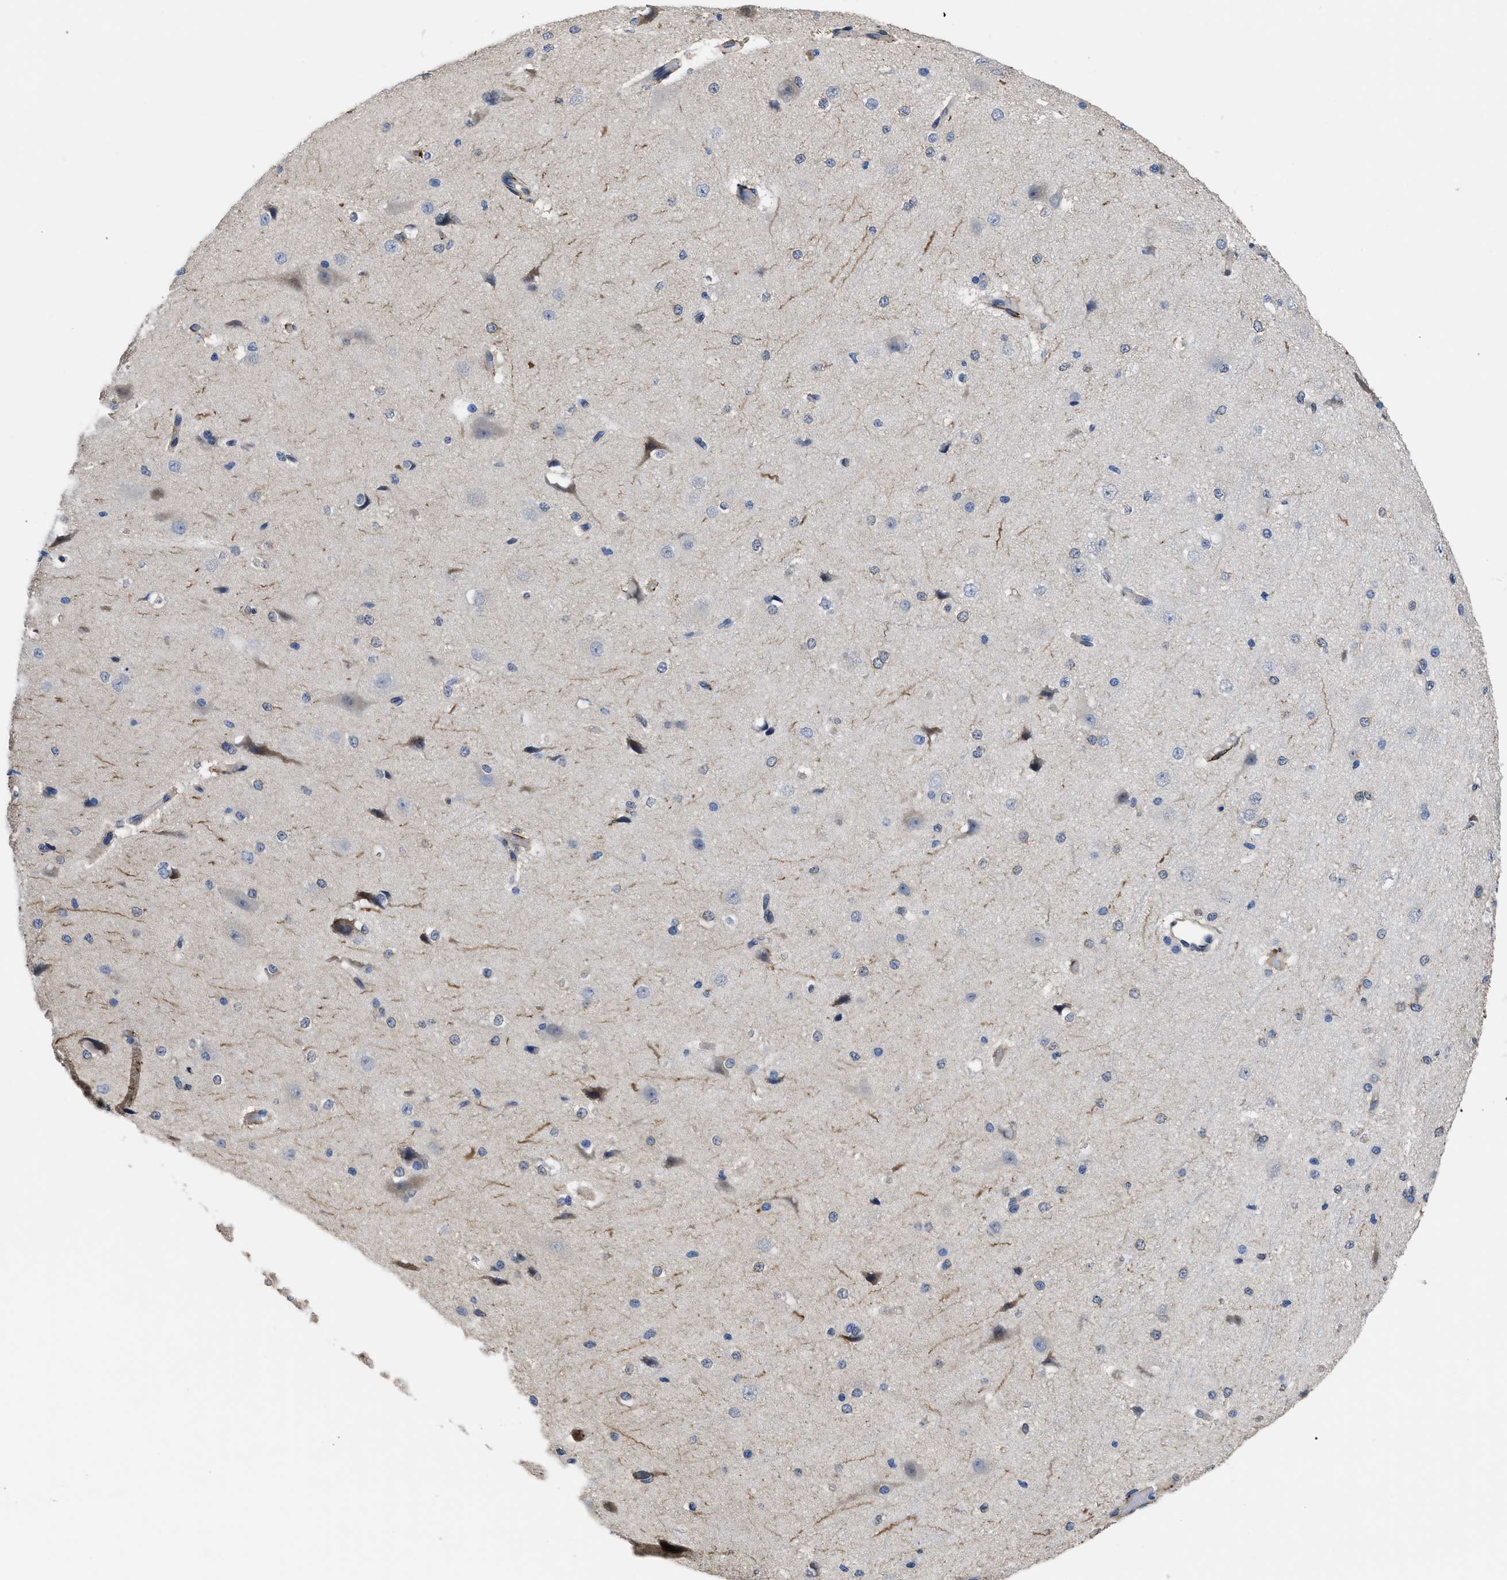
{"staining": {"intensity": "weak", "quantity": "25%-75%", "location": "cytoplasmic/membranous"}, "tissue": "cerebral cortex", "cell_type": "Endothelial cells", "image_type": "normal", "snomed": [{"axis": "morphology", "description": "Normal tissue, NOS"}, {"axis": "morphology", "description": "Developmental malformation"}, {"axis": "topography", "description": "Cerebral cortex"}], "caption": "A brown stain shows weak cytoplasmic/membranous expression of a protein in endothelial cells of normal cerebral cortex. The staining was performed using DAB (3,3'-diaminobenzidine) to visualize the protein expression in brown, while the nuclei were stained in blue with hematoxylin (Magnification: 20x).", "gene": "SQLE", "patient": {"sex": "female", "age": 30}}